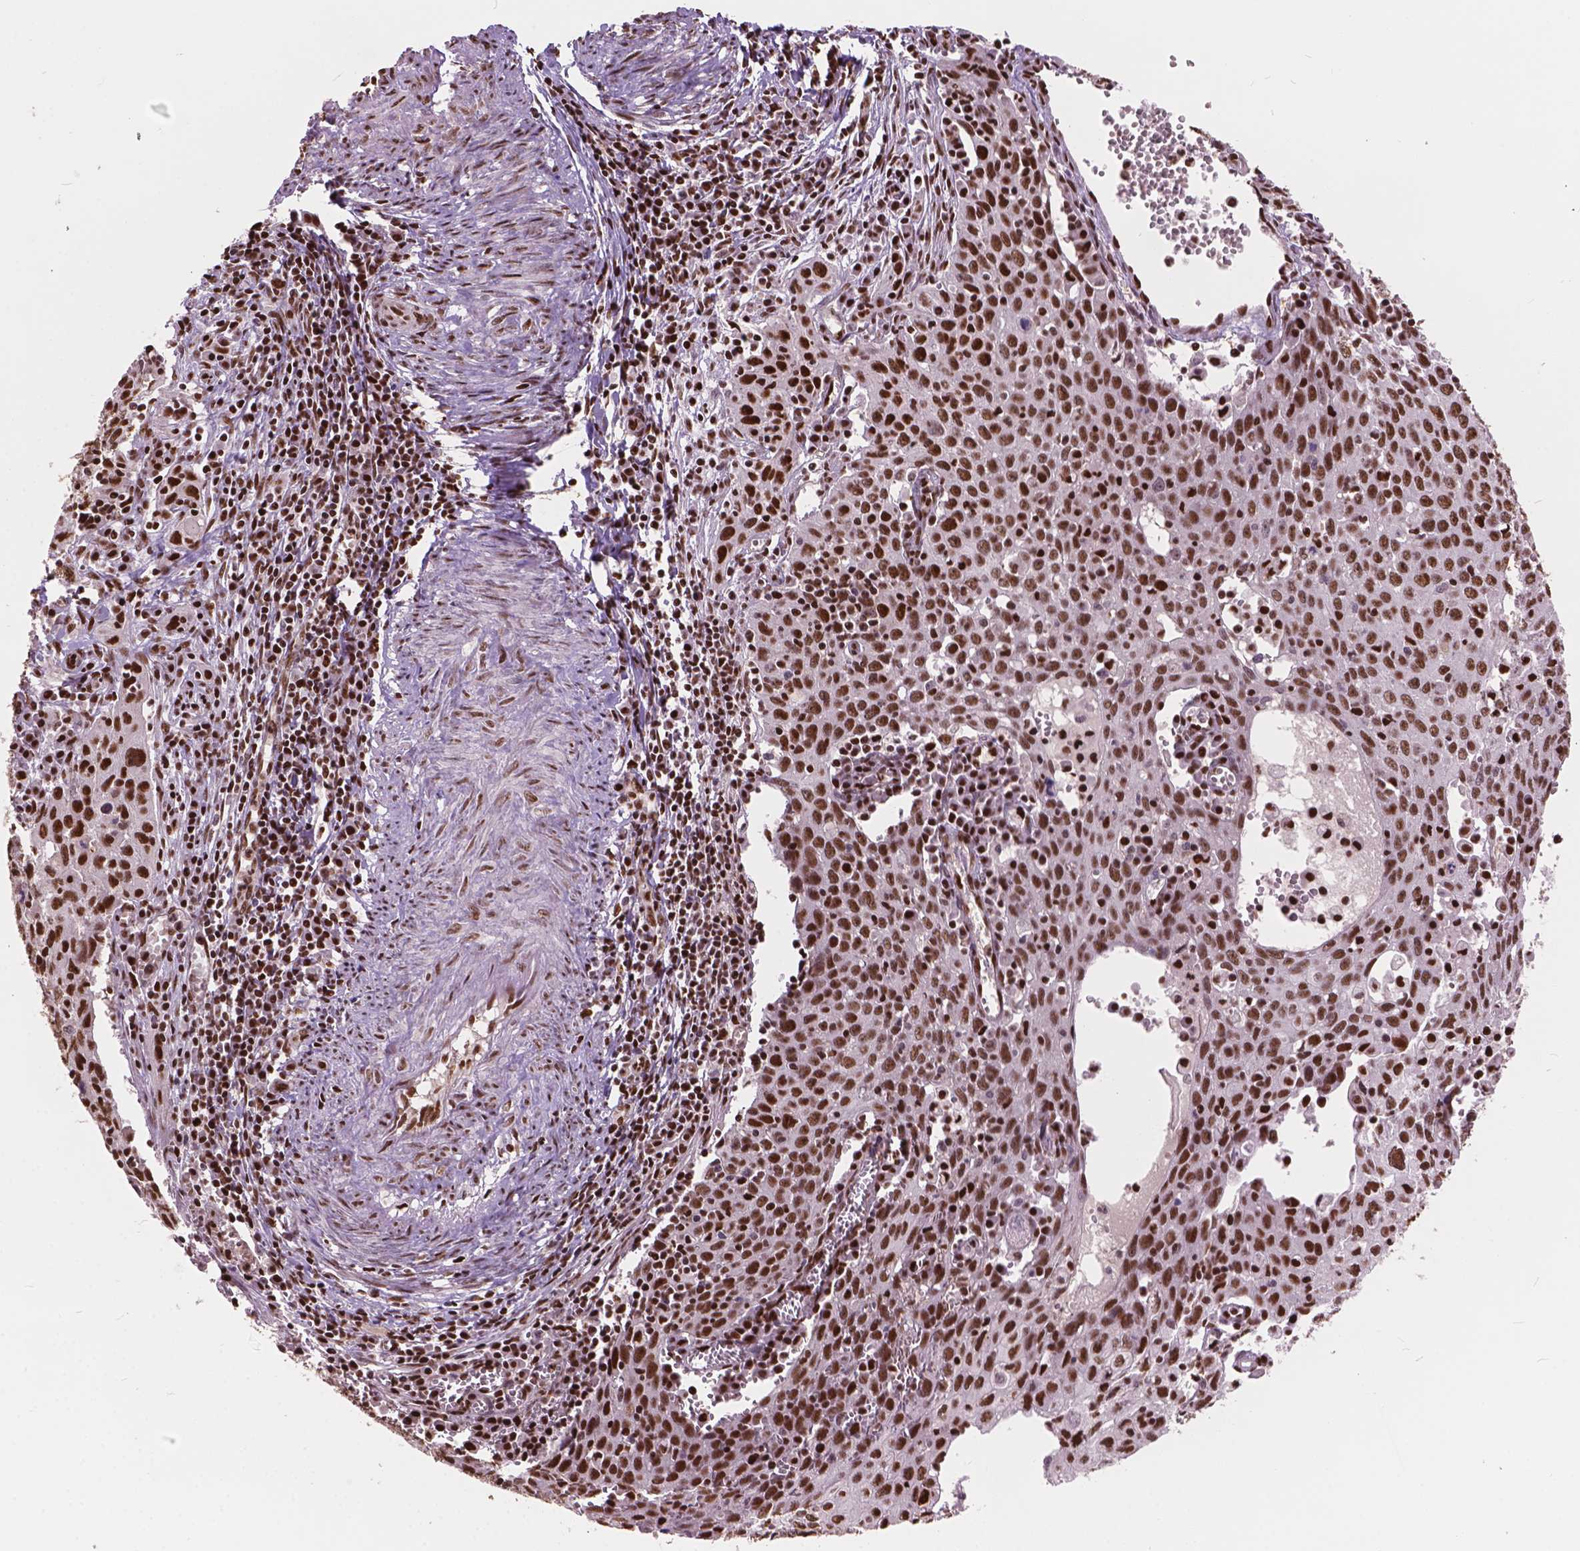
{"staining": {"intensity": "strong", "quantity": ">75%", "location": "nuclear"}, "tissue": "cervical cancer", "cell_type": "Tumor cells", "image_type": "cancer", "snomed": [{"axis": "morphology", "description": "Squamous cell carcinoma, NOS"}, {"axis": "topography", "description": "Cervix"}], "caption": "Strong nuclear expression for a protein is seen in about >75% of tumor cells of cervical squamous cell carcinoma using IHC.", "gene": "ANP32B", "patient": {"sex": "female", "age": 38}}